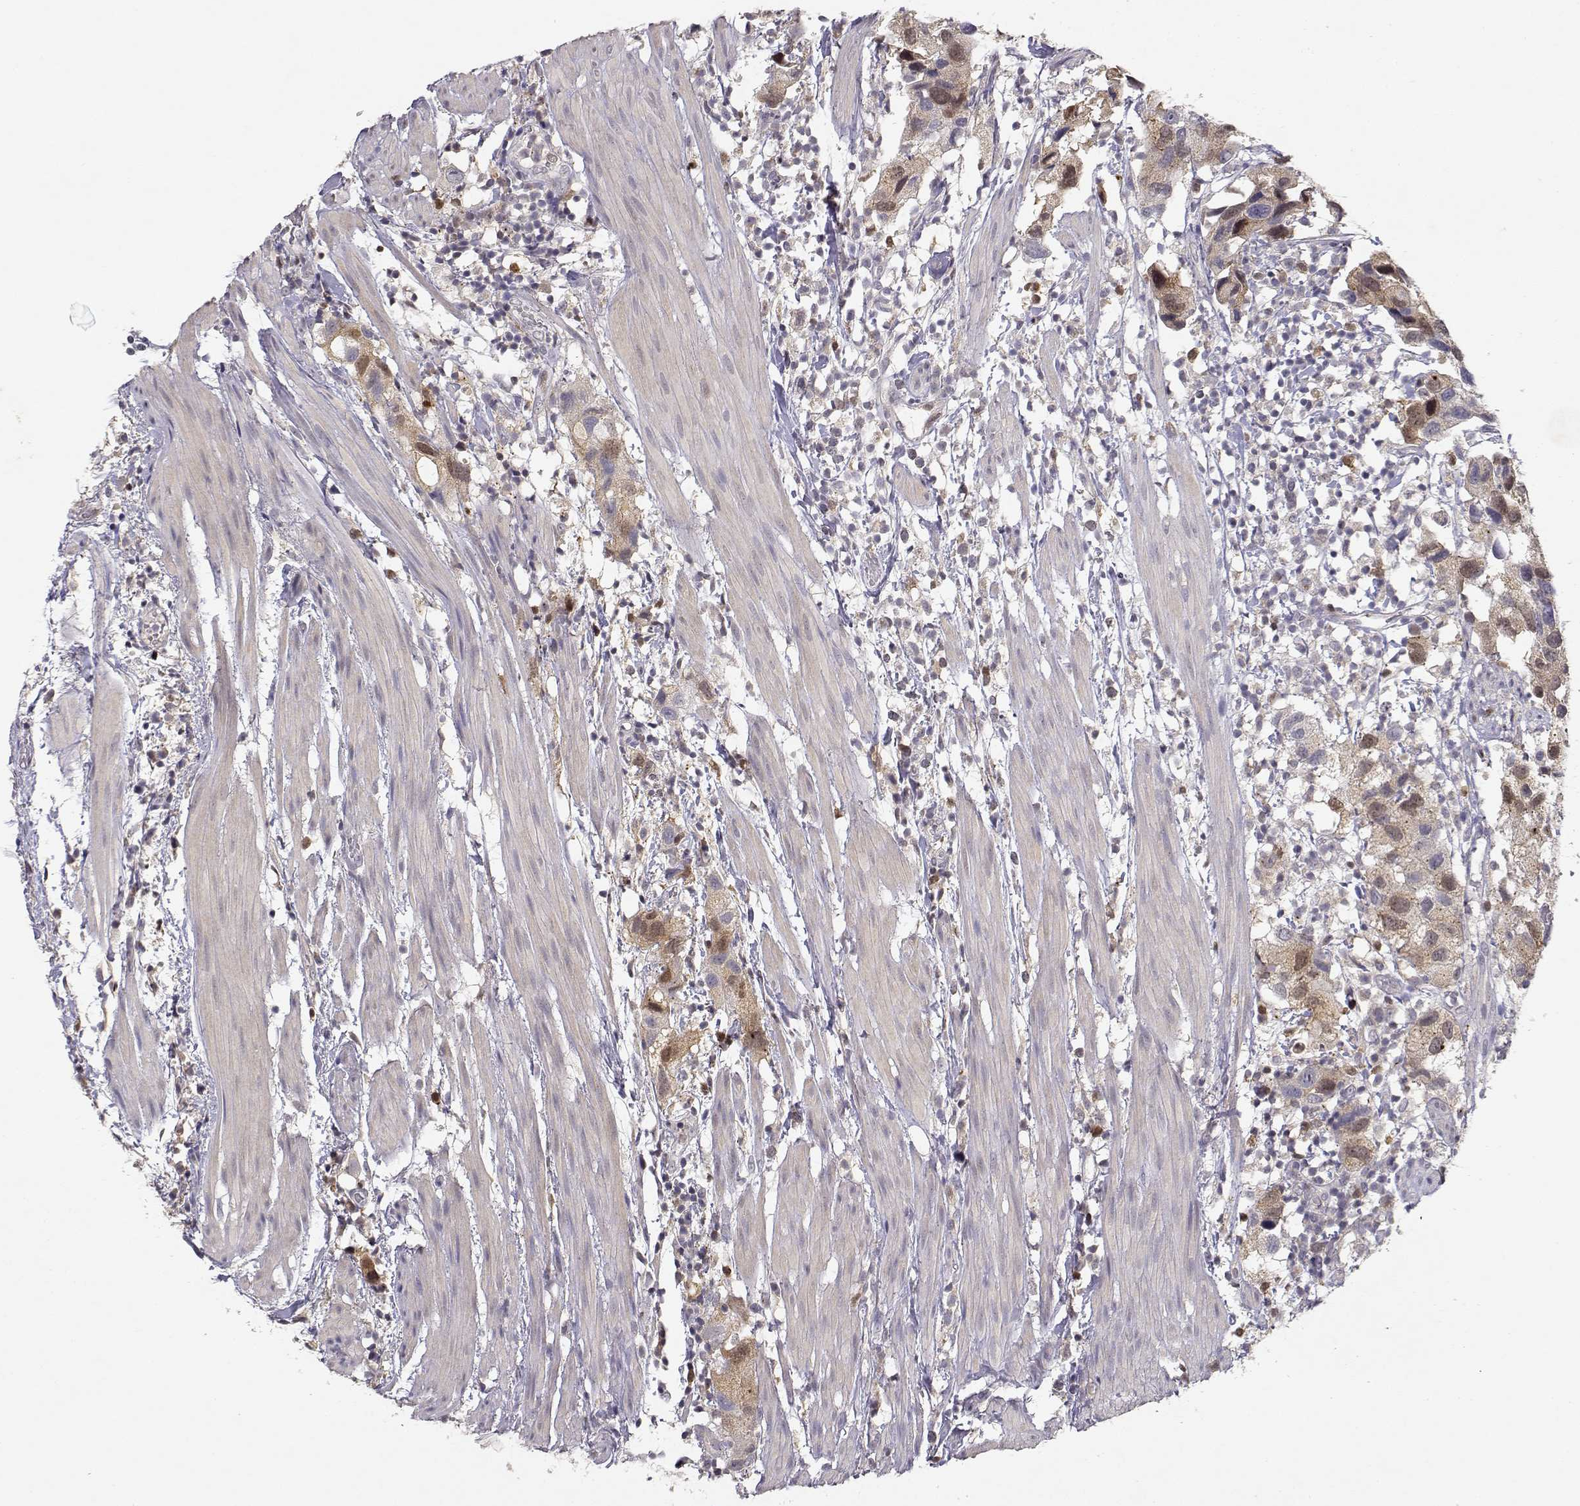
{"staining": {"intensity": "moderate", "quantity": "<25%", "location": "nuclear"}, "tissue": "urothelial cancer", "cell_type": "Tumor cells", "image_type": "cancer", "snomed": [{"axis": "morphology", "description": "Urothelial carcinoma, High grade"}, {"axis": "topography", "description": "Urinary bladder"}], "caption": "Moderate nuclear staining is identified in approximately <25% of tumor cells in high-grade urothelial carcinoma. (brown staining indicates protein expression, while blue staining denotes nuclei).", "gene": "RAD51", "patient": {"sex": "male", "age": 79}}